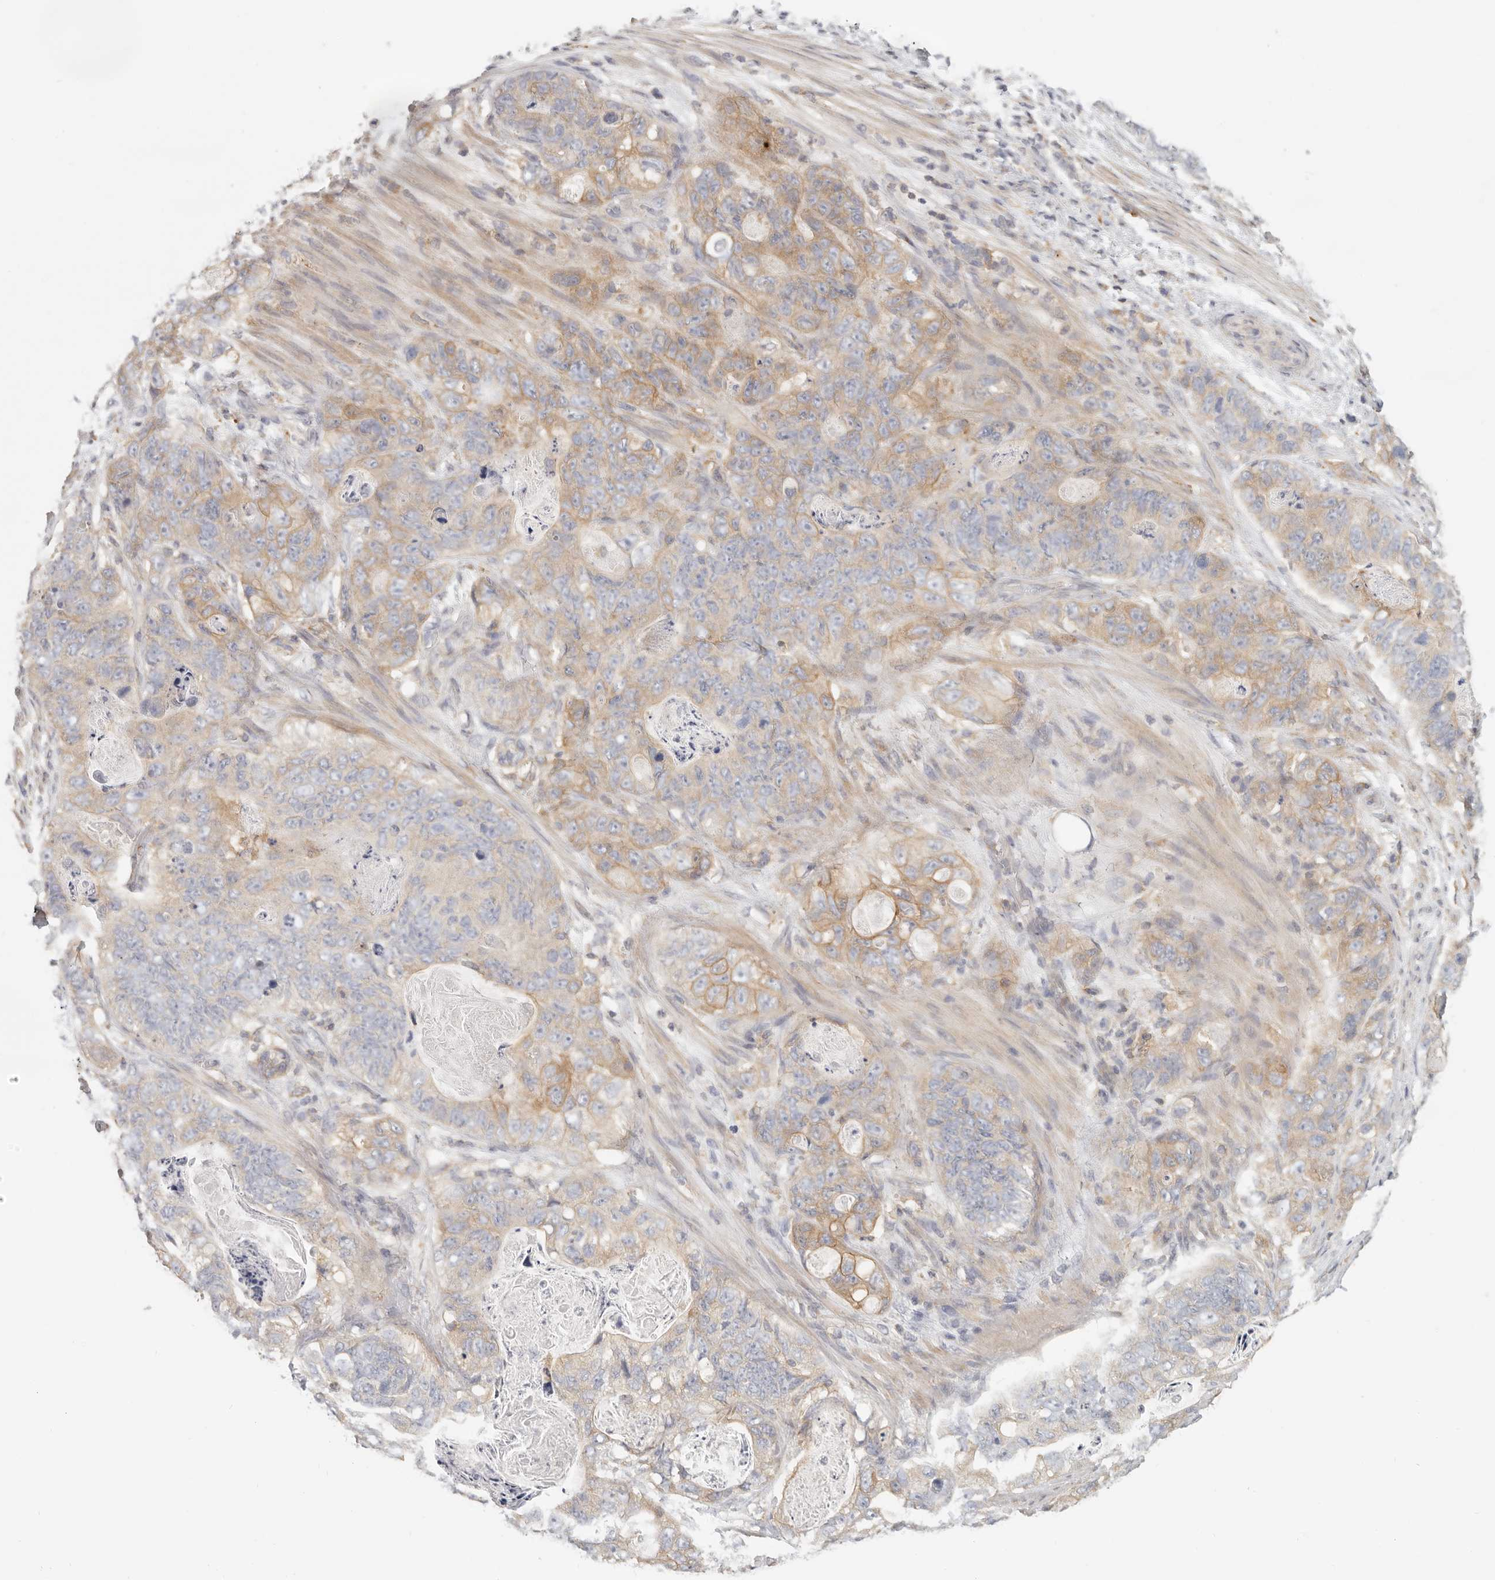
{"staining": {"intensity": "moderate", "quantity": "25%-75%", "location": "cytoplasmic/membranous"}, "tissue": "stomach cancer", "cell_type": "Tumor cells", "image_type": "cancer", "snomed": [{"axis": "morphology", "description": "Normal tissue, NOS"}, {"axis": "morphology", "description": "Adenocarcinoma, NOS"}, {"axis": "topography", "description": "Stomach"}], "caption": "Adenocarcinoma (stomach) stained with DAB immunohistochemistry shows medium levels of moderate cytoplasmic/membranous expression in approximately 25%-75% of tumor cells. (IHC, brightfield microscopy, high magnification).", "gene": "ANXA9", "patient": {"sex": "female", "age": 89}}